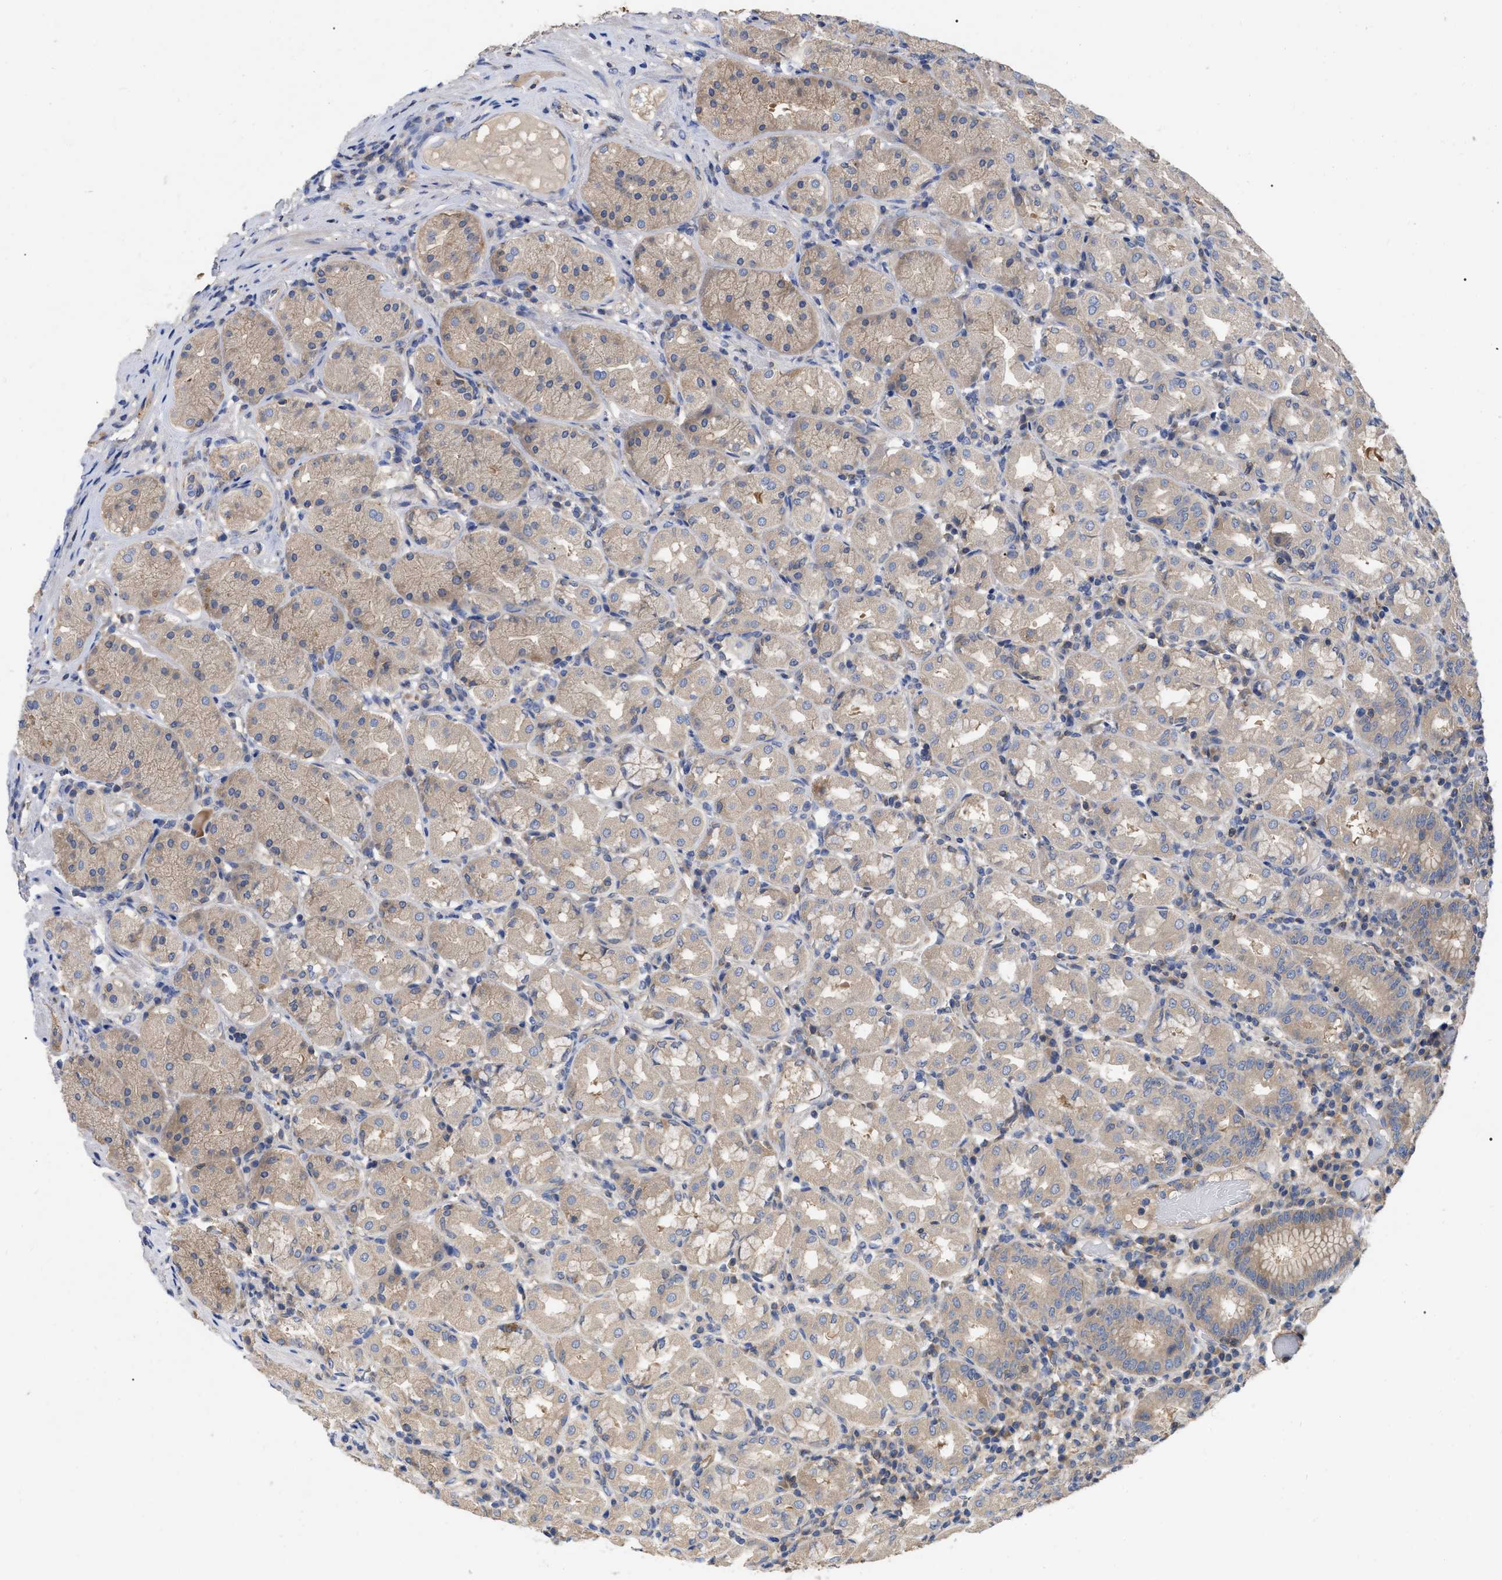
{"staining": {"intensity": "moderate", "quantity": "25%-75%", "location": "cytoplasmic/membranous"}, "tissue": "stomach", "cell_type": "Glandular cells", "image_type": "normal", "snomed": [{"axis": "morphology", "description": "Normal tissue, NOS"}, {"axis": "topography", "description": "Stomach"}, {"axis": "topography", "description": "Stomach, lower"}], "caption": "Immunohistochemical staining of benign human stomach demonstrates medium levels of moderate cytoplasmic/membranous expression in about 25%-75% of glandular cells. (brown staining indicates protein expression, while blue staining denotes nuclei).", "gene": "RAP1GDS1", "patient": {"sex": "female", "age": 56}}